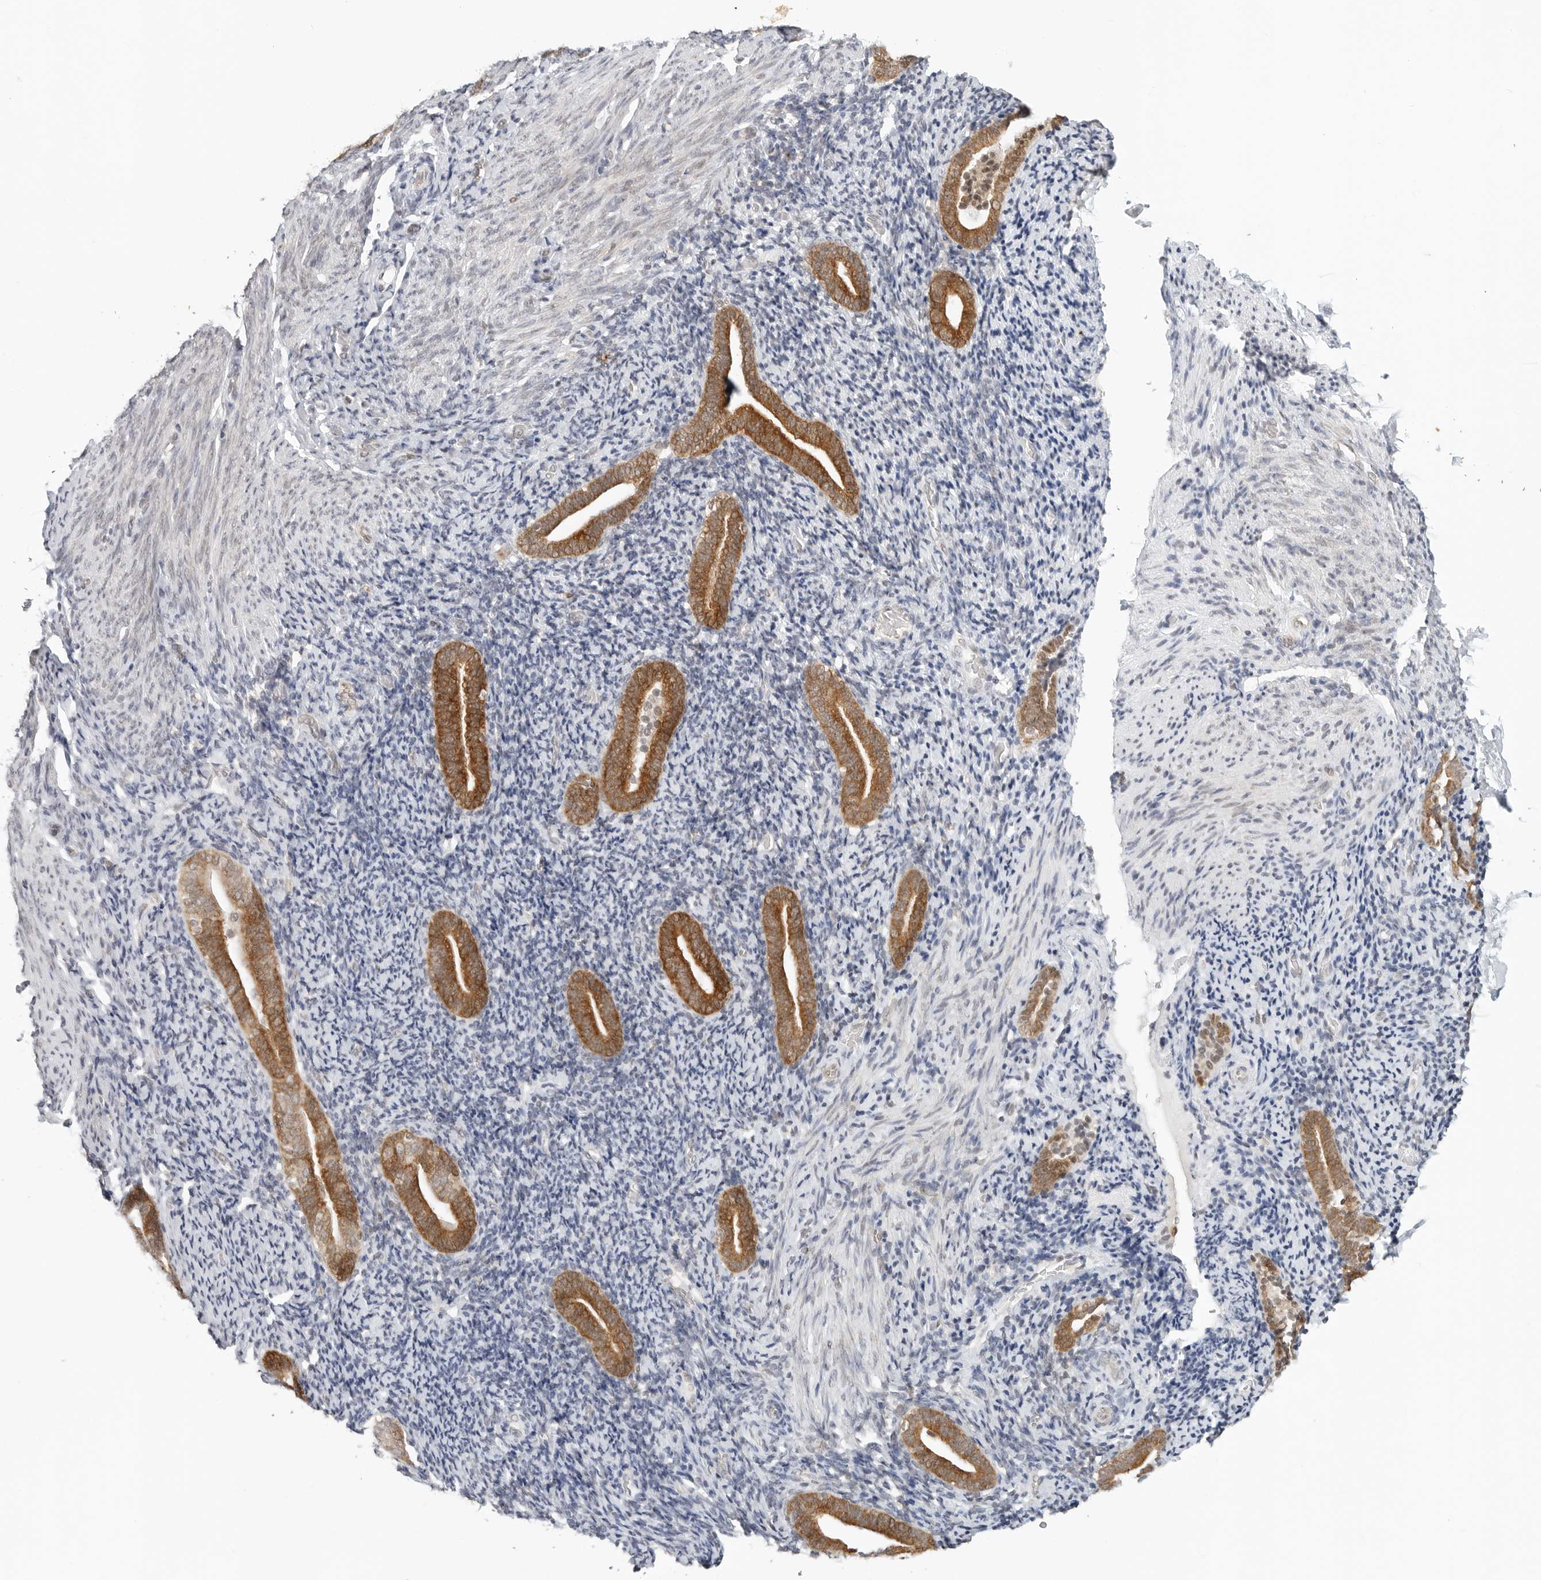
{"staining": {"intensity": "negative", "quantity": "none", "location": "none"}, "tissue": "endometrium", "cell_type": "Cells in endometrial stroma", "image_type": "normal", "snomed": [{"axis": "morphology", "description": "Normal tissue, NOS"}, {"axis": "topography", "description": "Endometrium"}], "caption": "This is an IHC photomicrograph of benign endometrium. There is no positivity in cells in endometrial stroma.", "gene": "METAP1", "patient": {"sex": "female", "age": 51}}